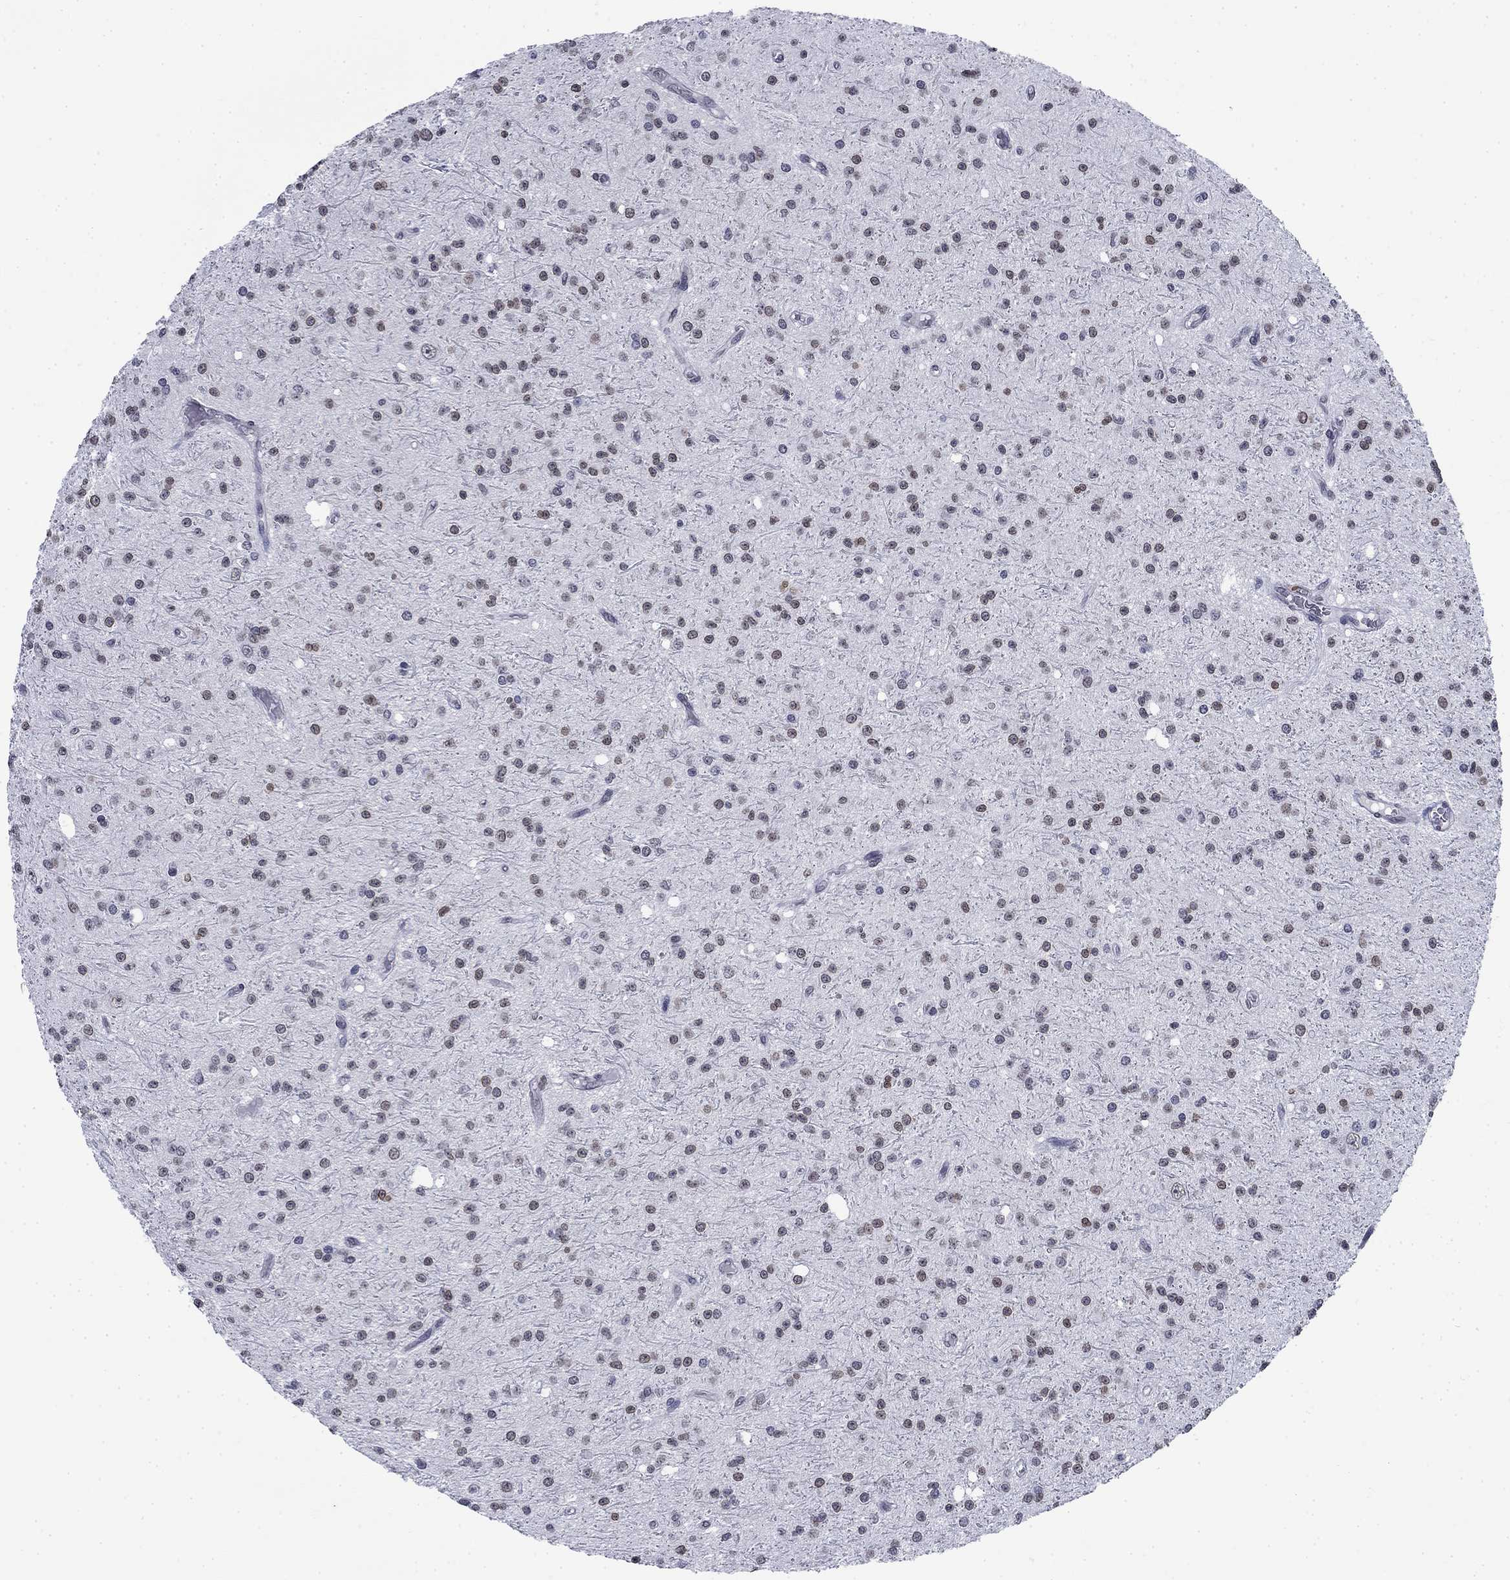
{"staining": {"intensity": "moderate", "quantity": "<25%", "location": "nuclear"}, "tissue": "glioma", "cell_type": "Tumor cells", "image_type": "cancer", "snomed": [{"axis": "morphology", "description": "Glioma, malignant, Low grade"}, {"axis": "topography", "description": "Brain"}], "caption": "This is a micrograph of IHC staining of malignant low-grade glioma, which shows moderate positivity in the nuclear of tumor cells.", "gene": "TOR1AIP1", "patient": {"sex": "male", "age": 27}}